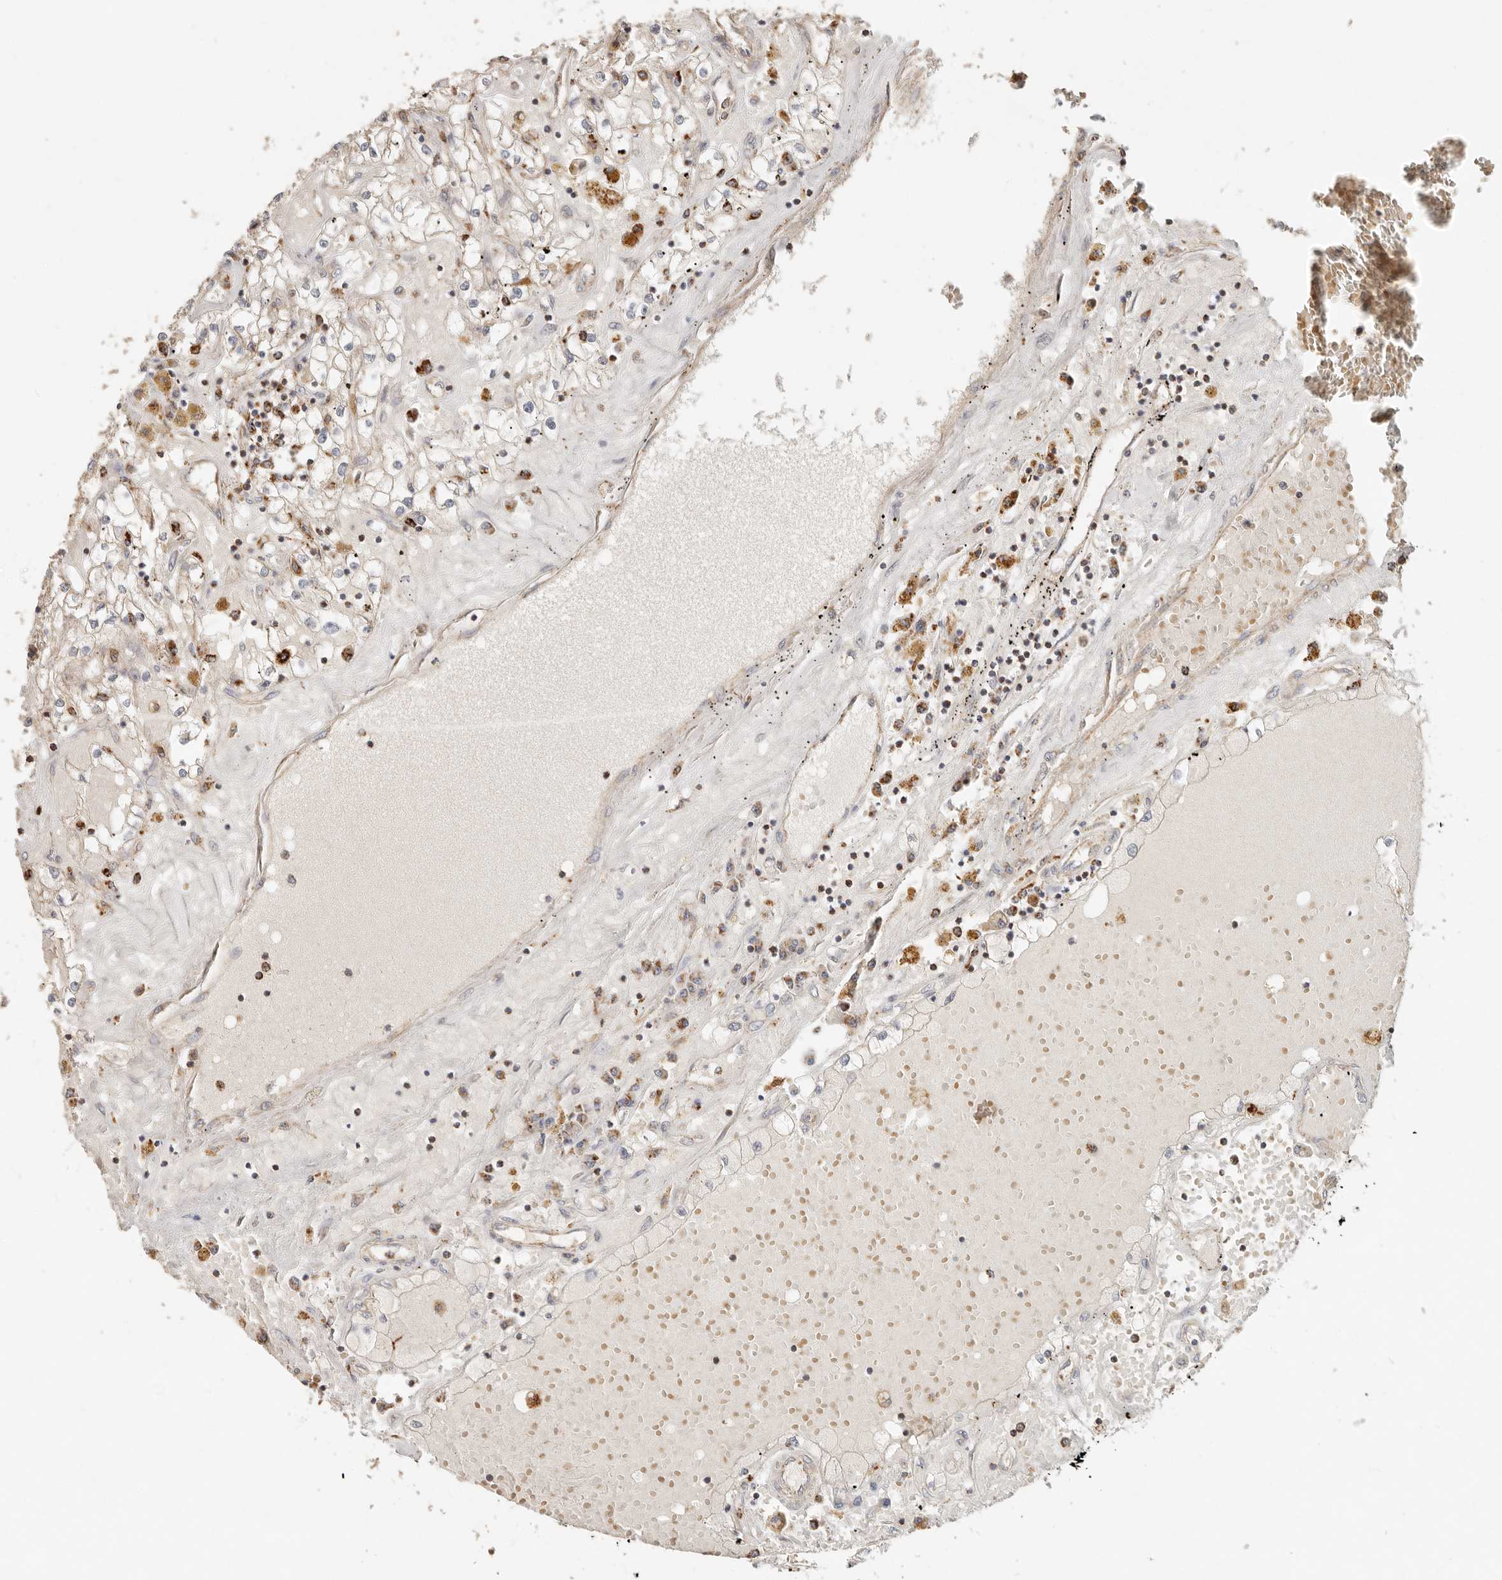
{"staining": {"intensity": "weak", "quantity": "<25%", "location": "cytoplasmic/membranous"}, "tissue": "renal cancer", "cell_type": "Tumor cells", "image_type": "cancer", "snomed": [{"axis": "morphology", "description": "Adenocarcinoma, NOS"}, {"axis": "topography", "description": "Kidney"}], "caption": "This image is of adenocarcinoma (renal) stained with immunohistochemistry to label a protein in brown with the nuclei are counter-stained blue. There is no staining in tumor cells. (DAB (3,3'-diaminobenzidine) immunohistochemistry (IHC) with hematoxylin counter stain).", "gene": "ARHGEF10L", "patient": {"sex": "male", "age": 56}}